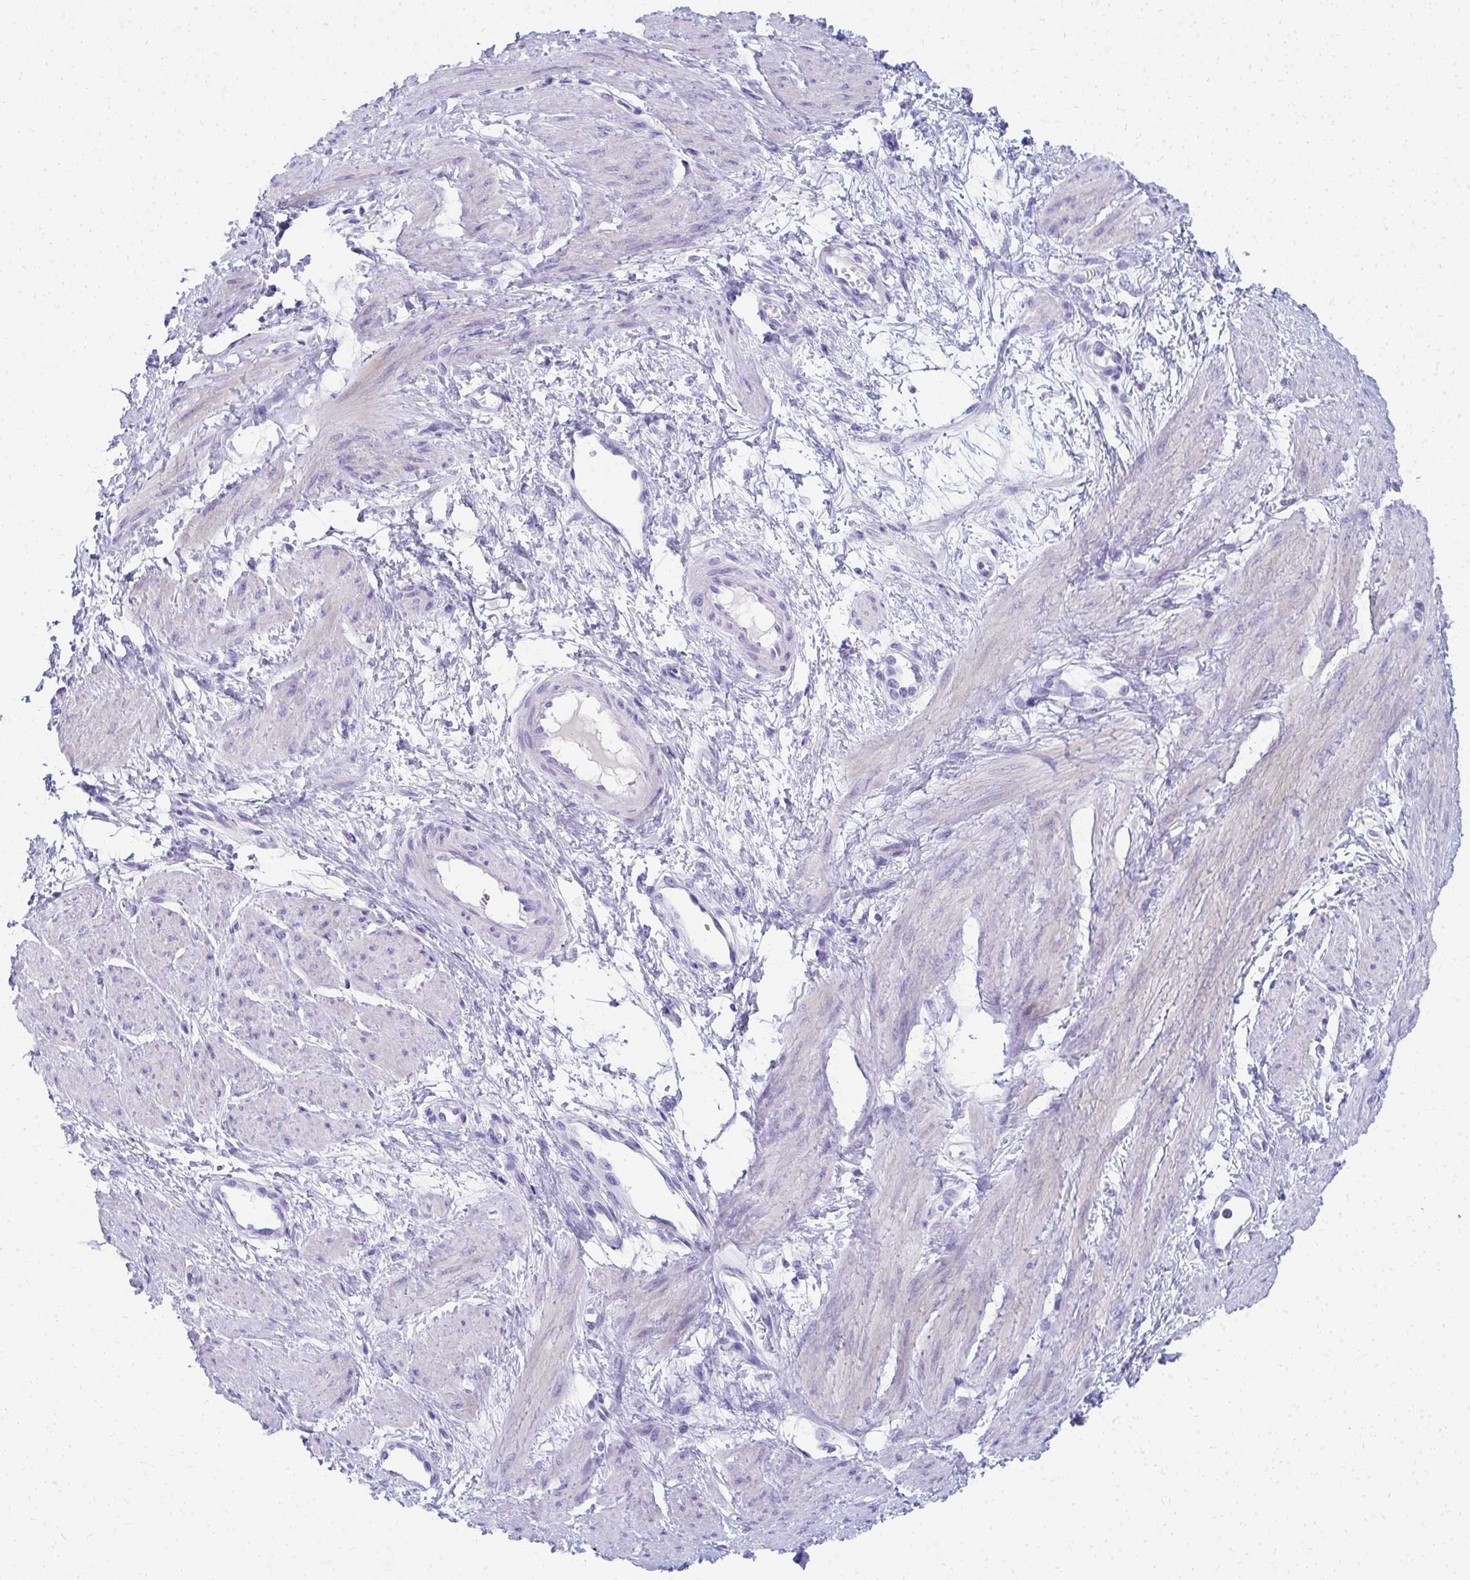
{"staining": {"intensity": "negative", "quantity": "none", "location": "none"}, "tissue": "smooth muscle", "cell_type": "Smooth muscle cells", "image_type": "normal", "snomed": [{"axis": "morphology", "description": "Normal tissue, NOS"}, {"axis": "topography", "description": "Smooth muscle"}, {"axis": "topography", "description": "Uterus"}], "caption": "This is an IHC micrograph of benign human smooth muscle. There is no expression in smooth muscle cells.", "gene": "SEC14L3", "patient": {"sex": "female", "age": 39}}